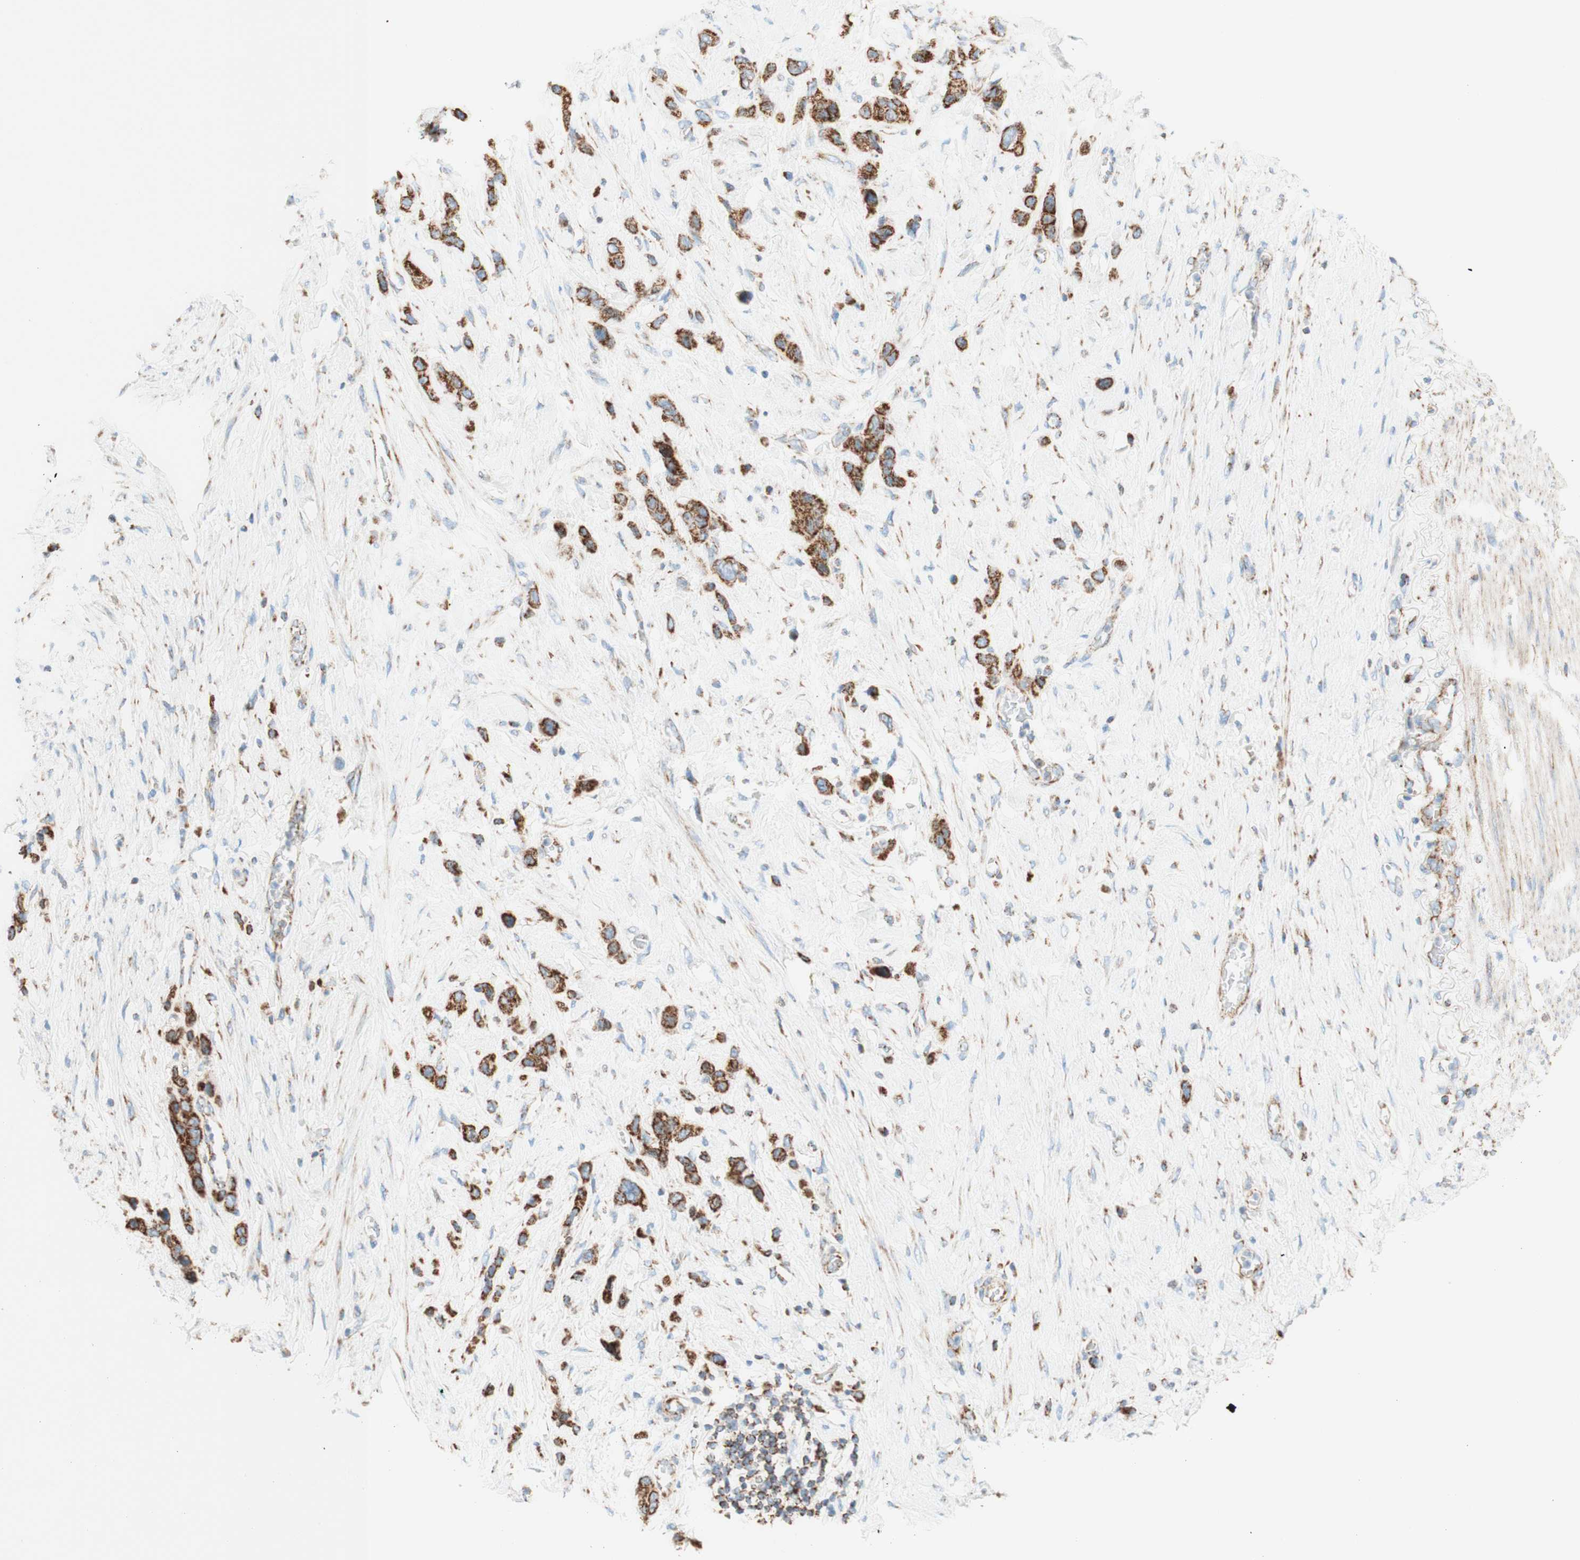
{"staining": {"intensity": "strong", "quantity": ">75%", "location": "cytoplasmic/membranous"}, "tissue": "stomach cancer", "cell_type": "Tumor cells", "image_type": "cancer", "snomed": [{"axis": "morphology", "description": "Adenocarcinoma, NOS"}, {"axis": "morphology", "description": "Adenocarcinoma, High grade"}, {"axis": "topography", "description": "Stomach, upper"}, {"axis": "topography", "description": "Stomach, lower"}], "caption": "Immunohistochemical staining of human stomach cancer (adenocarcinoma) shows strong cytoplasmic/membranous protein staining in approximately >75% of tumor cells.", "gene": "TOMM20", "patient": {"sex": "female", "age": 65}}